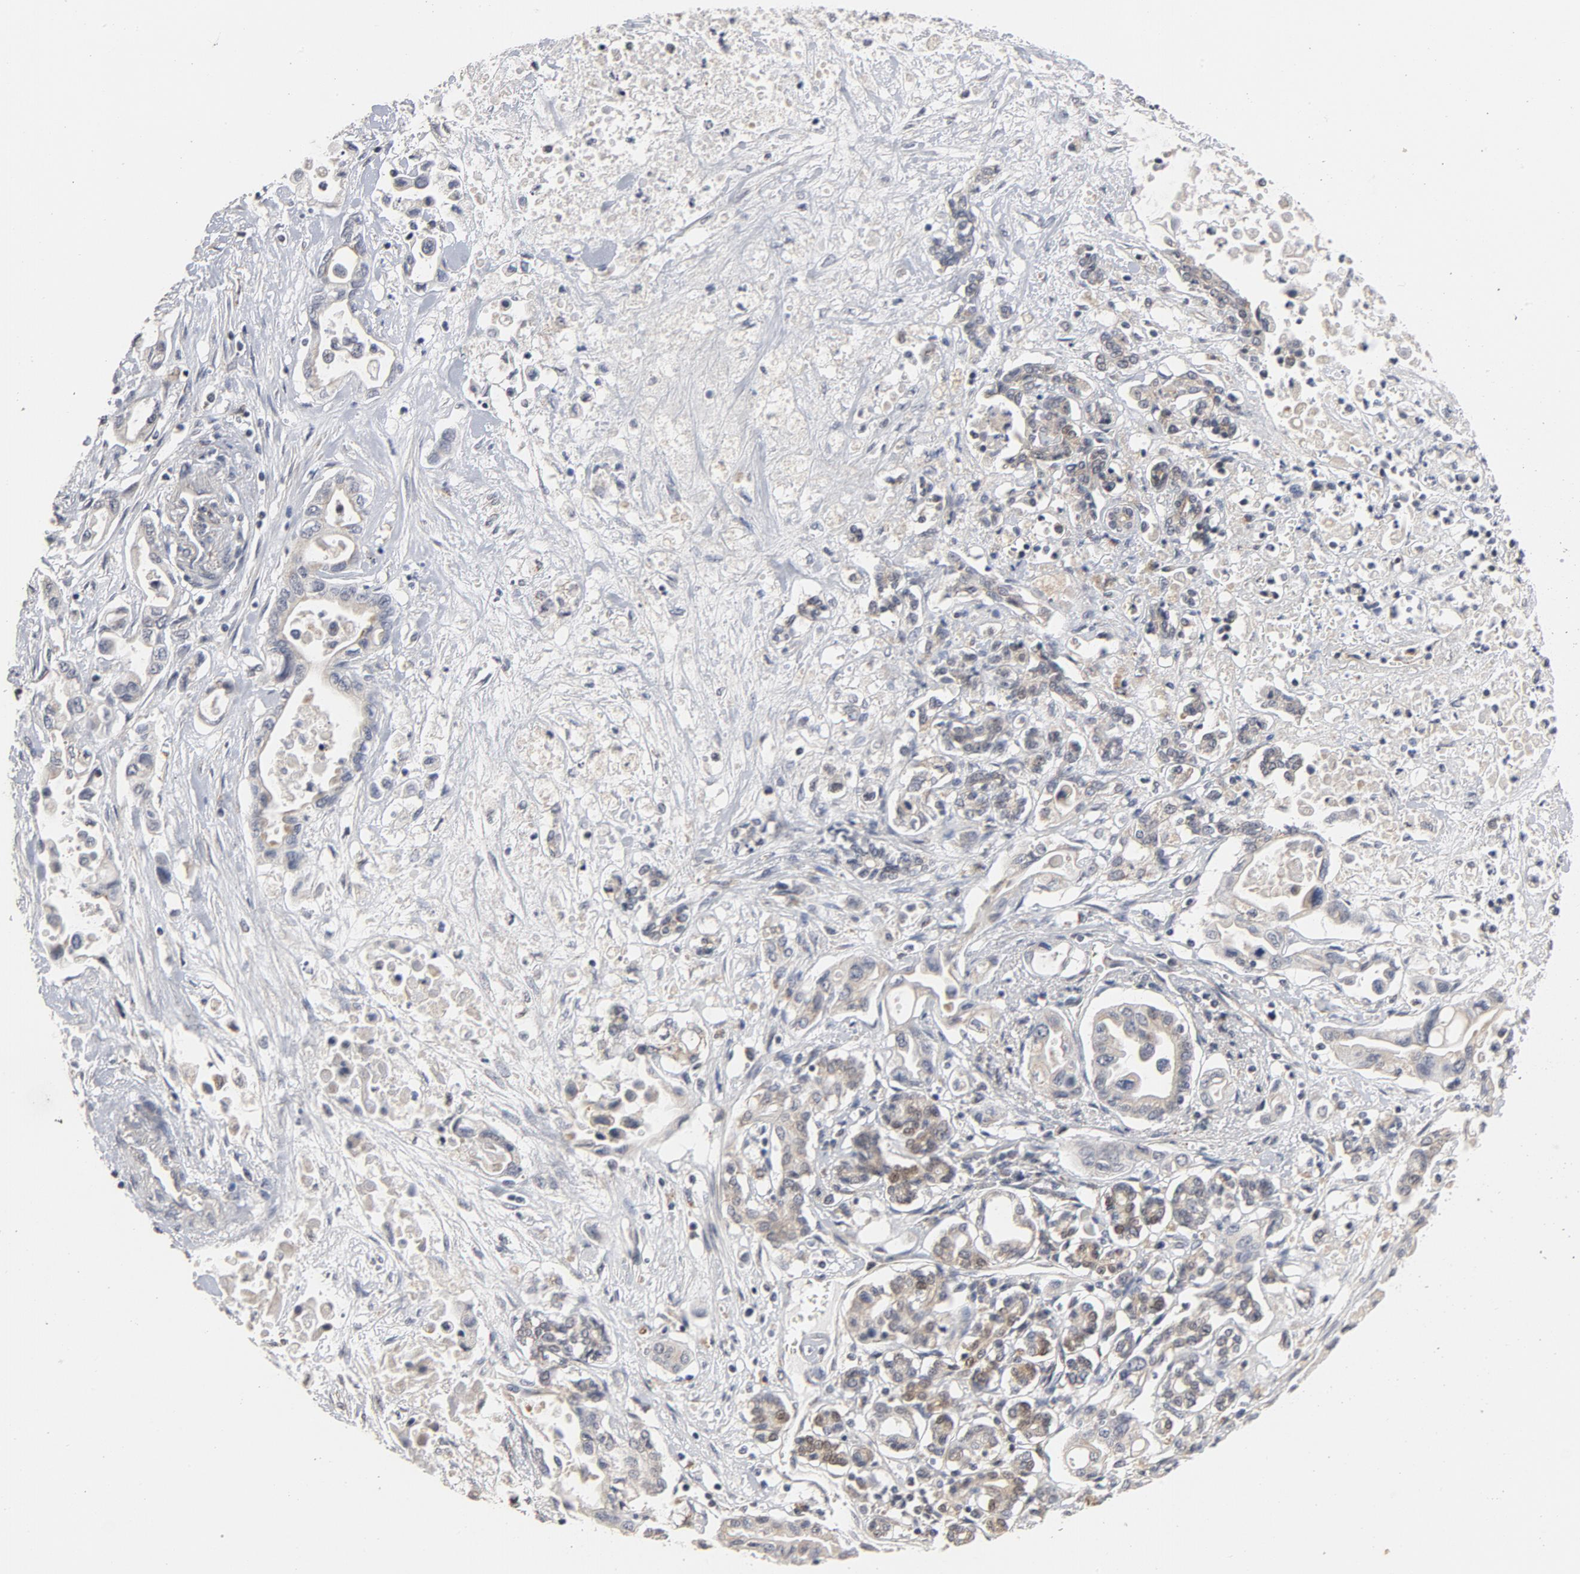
{"staining": {"intensity": "negative", "quantity": "none", "location": "none"}, "tissue": "pancreatic cancer", "cell_type": "Tumor cells", "image_type": "cancer", "snomed": [{"axis": "morphology", "description": "Adenocarcinoma, NOS"}, {"axis": "topography", "description": "Pancreas"}], "caption": "Human pancreatic cancer (adenocarcinoma) stained for a protein using immunohistochemistry (IHC) displays no expression in tumor cells.", "gene": "PPP1R1B", "patient": {"sex": "female", "age": 57}}